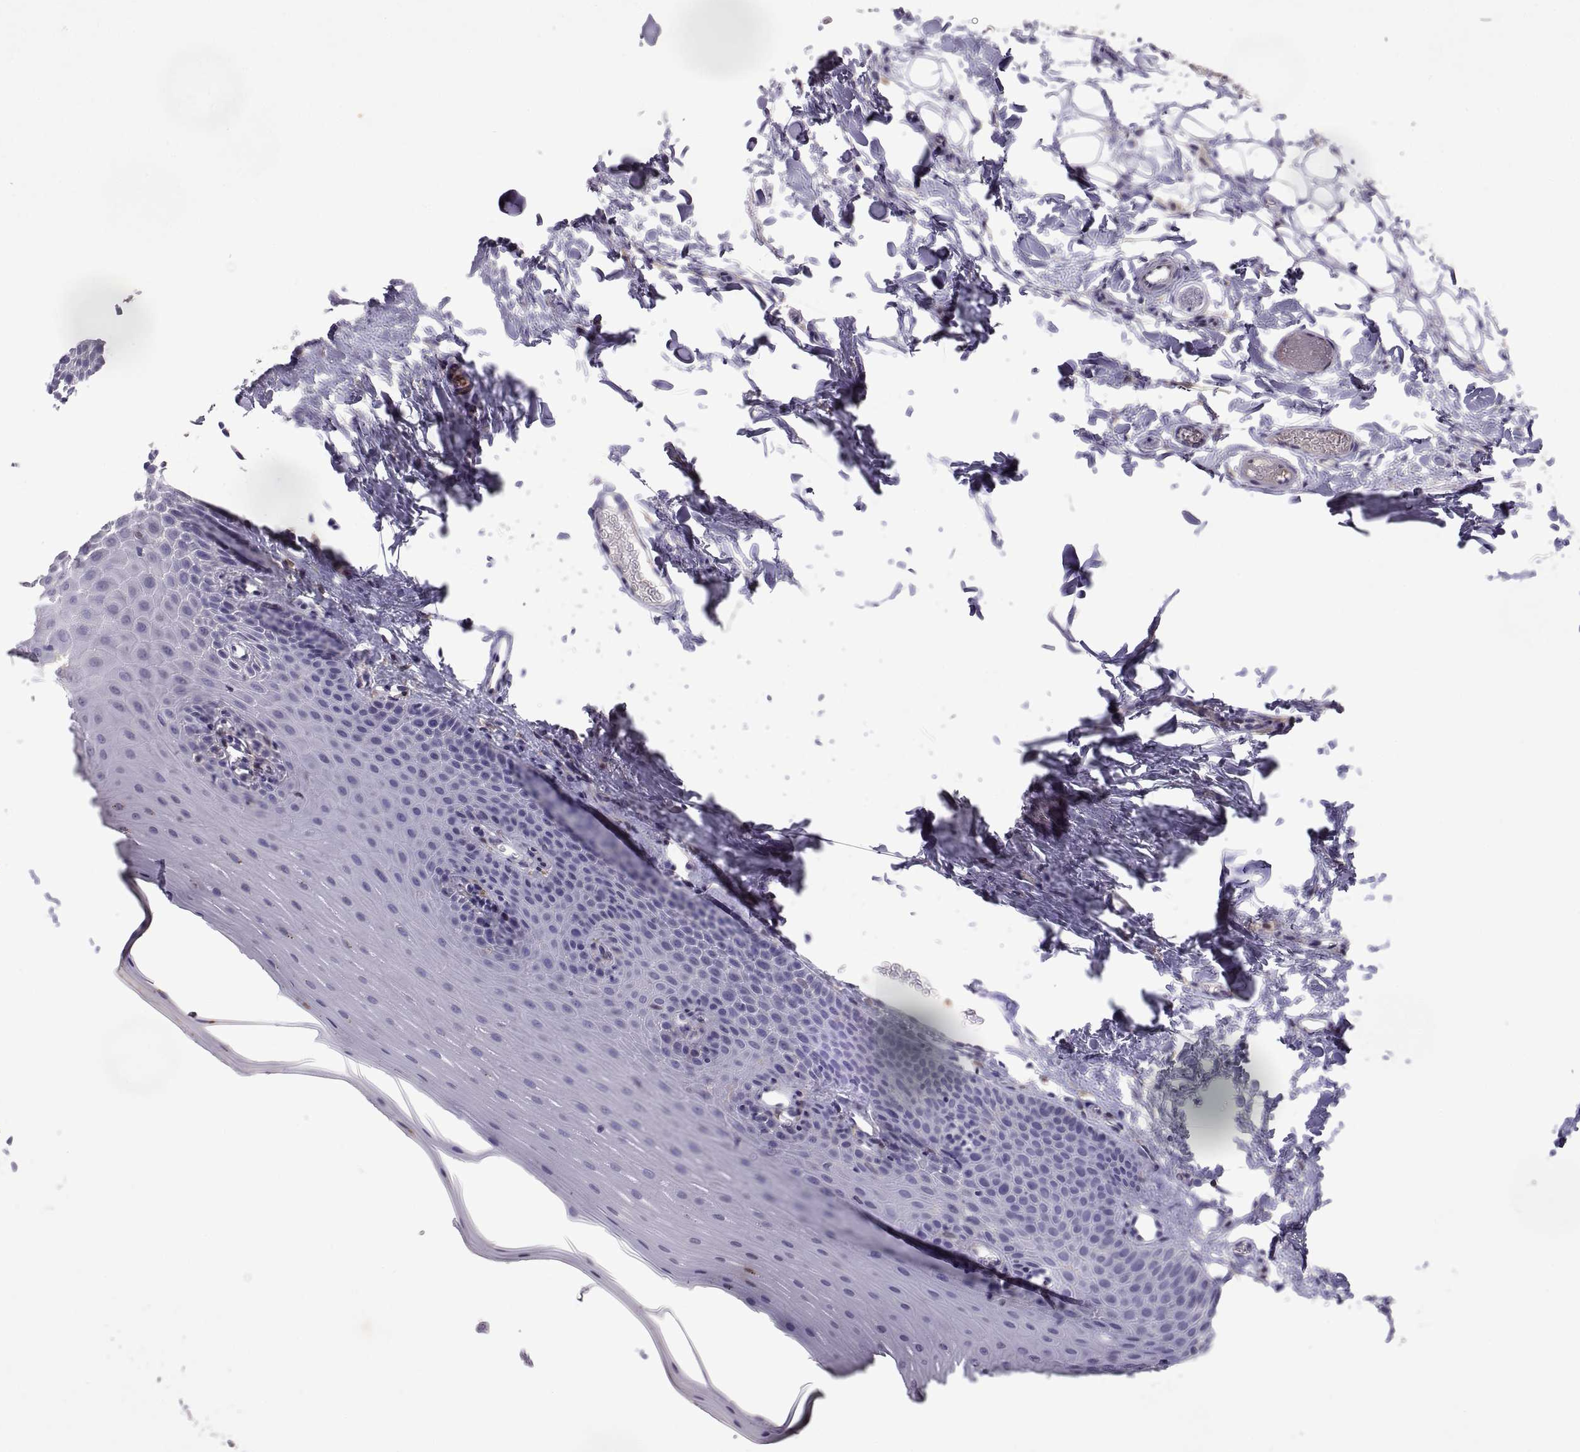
{"staining": {"intensity": "negative", "quantity": "none", "location": "none"}, "tissue": "oral mucosa", "cell_type": "Squamous epithelial cells", "image_type": "normal", "snomed": [{"axis": "morphology", "description": "Normal tissue, NOS"}, {"axis": "topography", "description": "Oral tissue"}], "caption": "A high-resolution photomicrograph shows immunohistochemistry staining of unremarkable oral mucosa, which demonstrates no significant expression in squamous epithelial cells.", "gene": "DOK3", "patient": {"sex": "male", "age": 81}}